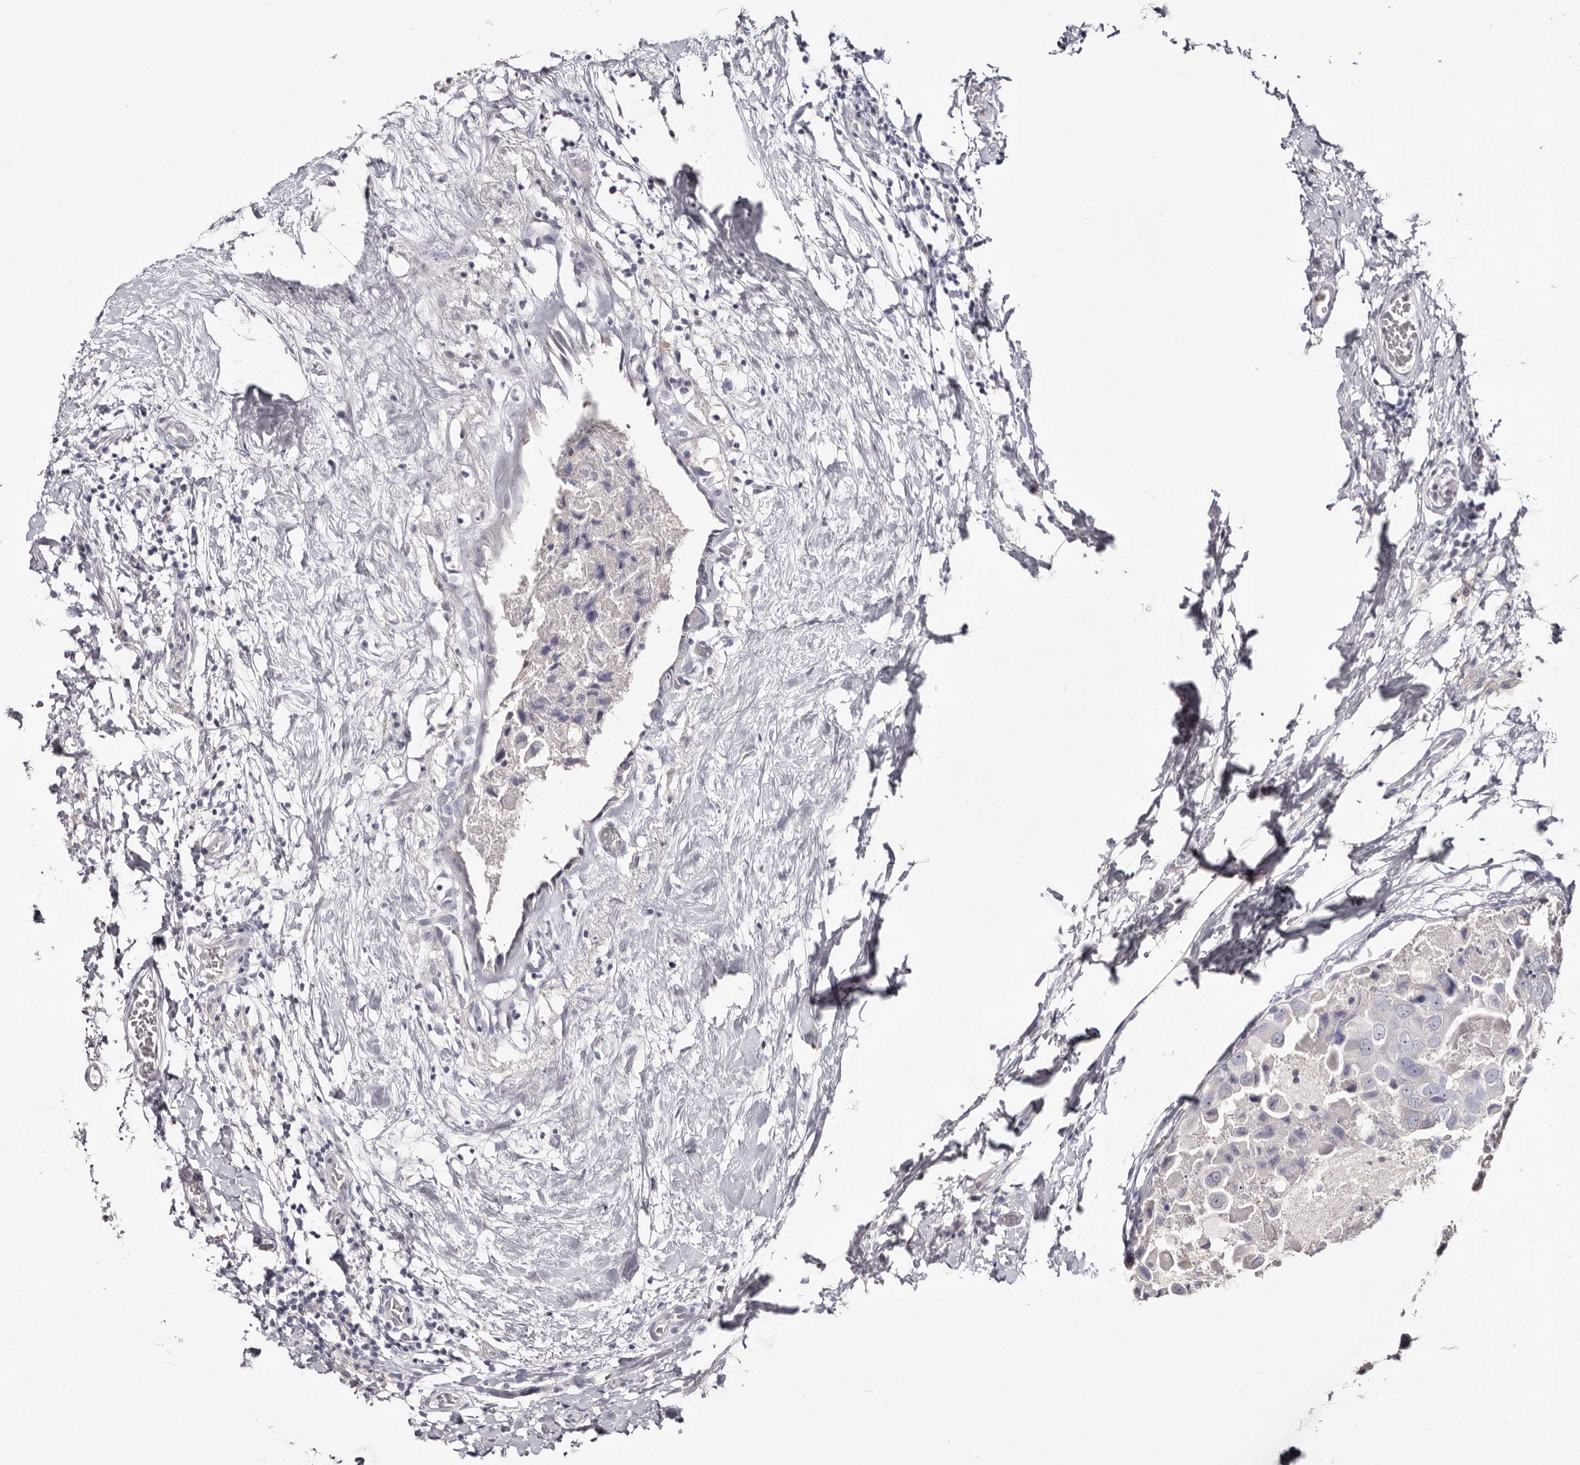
{"staining": {"intensity": "negative", "quantity": "none", "location": "none"}, "tissue": "breast cancer", "cell_type": "Tumor cells", "image_type": "cancer", "snomed": [{"axis": "morphology", "description": "Duct carcinoma"}, {"axis": "topography", "description": "Breast"}], "caption": "There is no significant positivity in tumor cells of breast cancer (intraductal carcinoma). (DAB immunohistochemistry with hematoxylin counter stain).", "gene": "AKNAD1", "patient": {"sex": "female", "age": 62}}